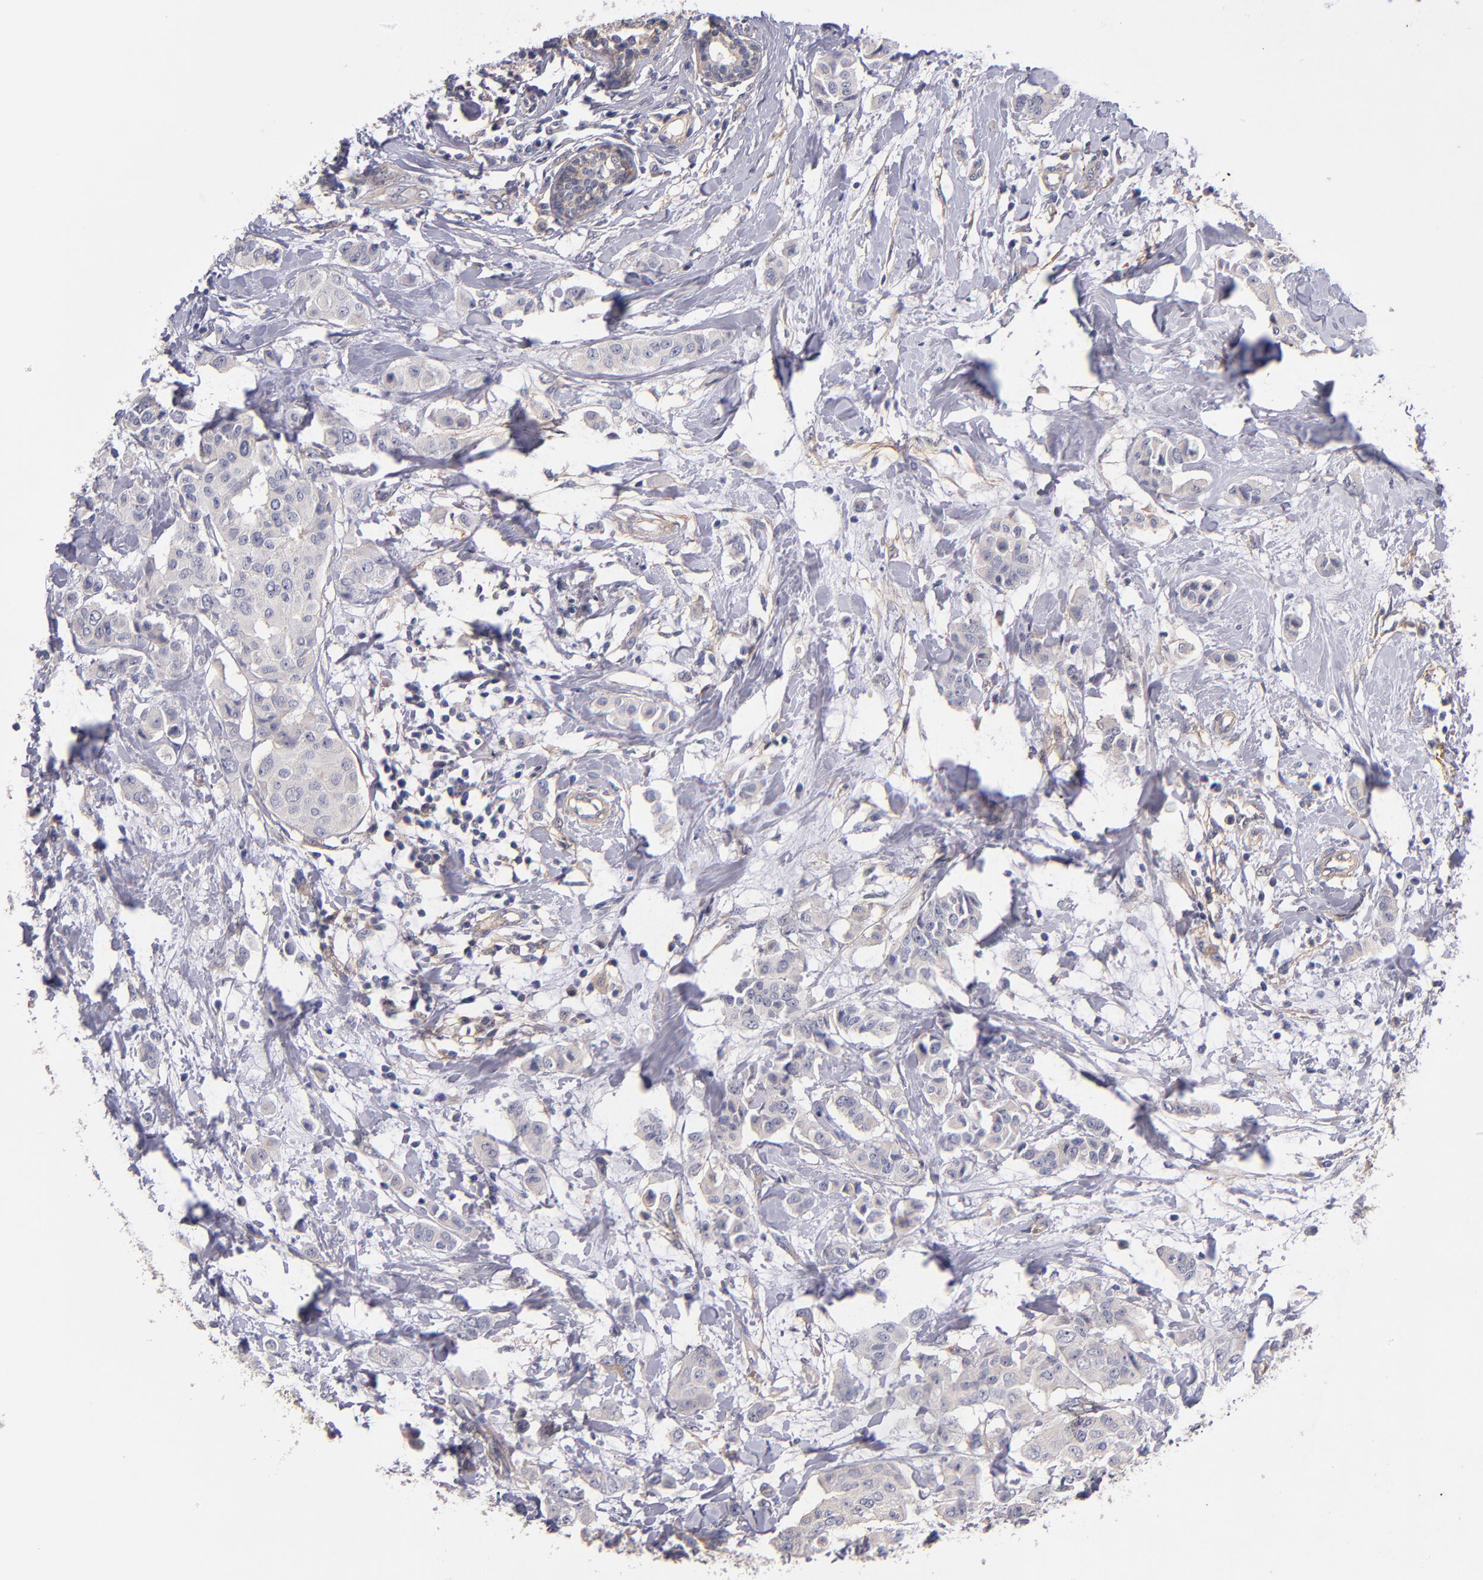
{"staining": {"intensity": "weak", "quantity": "25%-75%", "location": "cytoplasmic/membranous"}, "tissue": "breast cancer", "cell_type": "Tumor cells", "image_type": "cancer", "snomed": [{"axis": "morphology", "description": "Duct carcinoma"}, {"axis": "topography", "description": "Breast"}], "caption": "Weak cytoplasmic/membranous positivity for a protein is appreciated in approximately 25%-75% of tumor cells of breast cancer using immunohistochemistry (IHC).", "gene": "PLSCR4", "patient": {"sex": "female", "age": 40}}